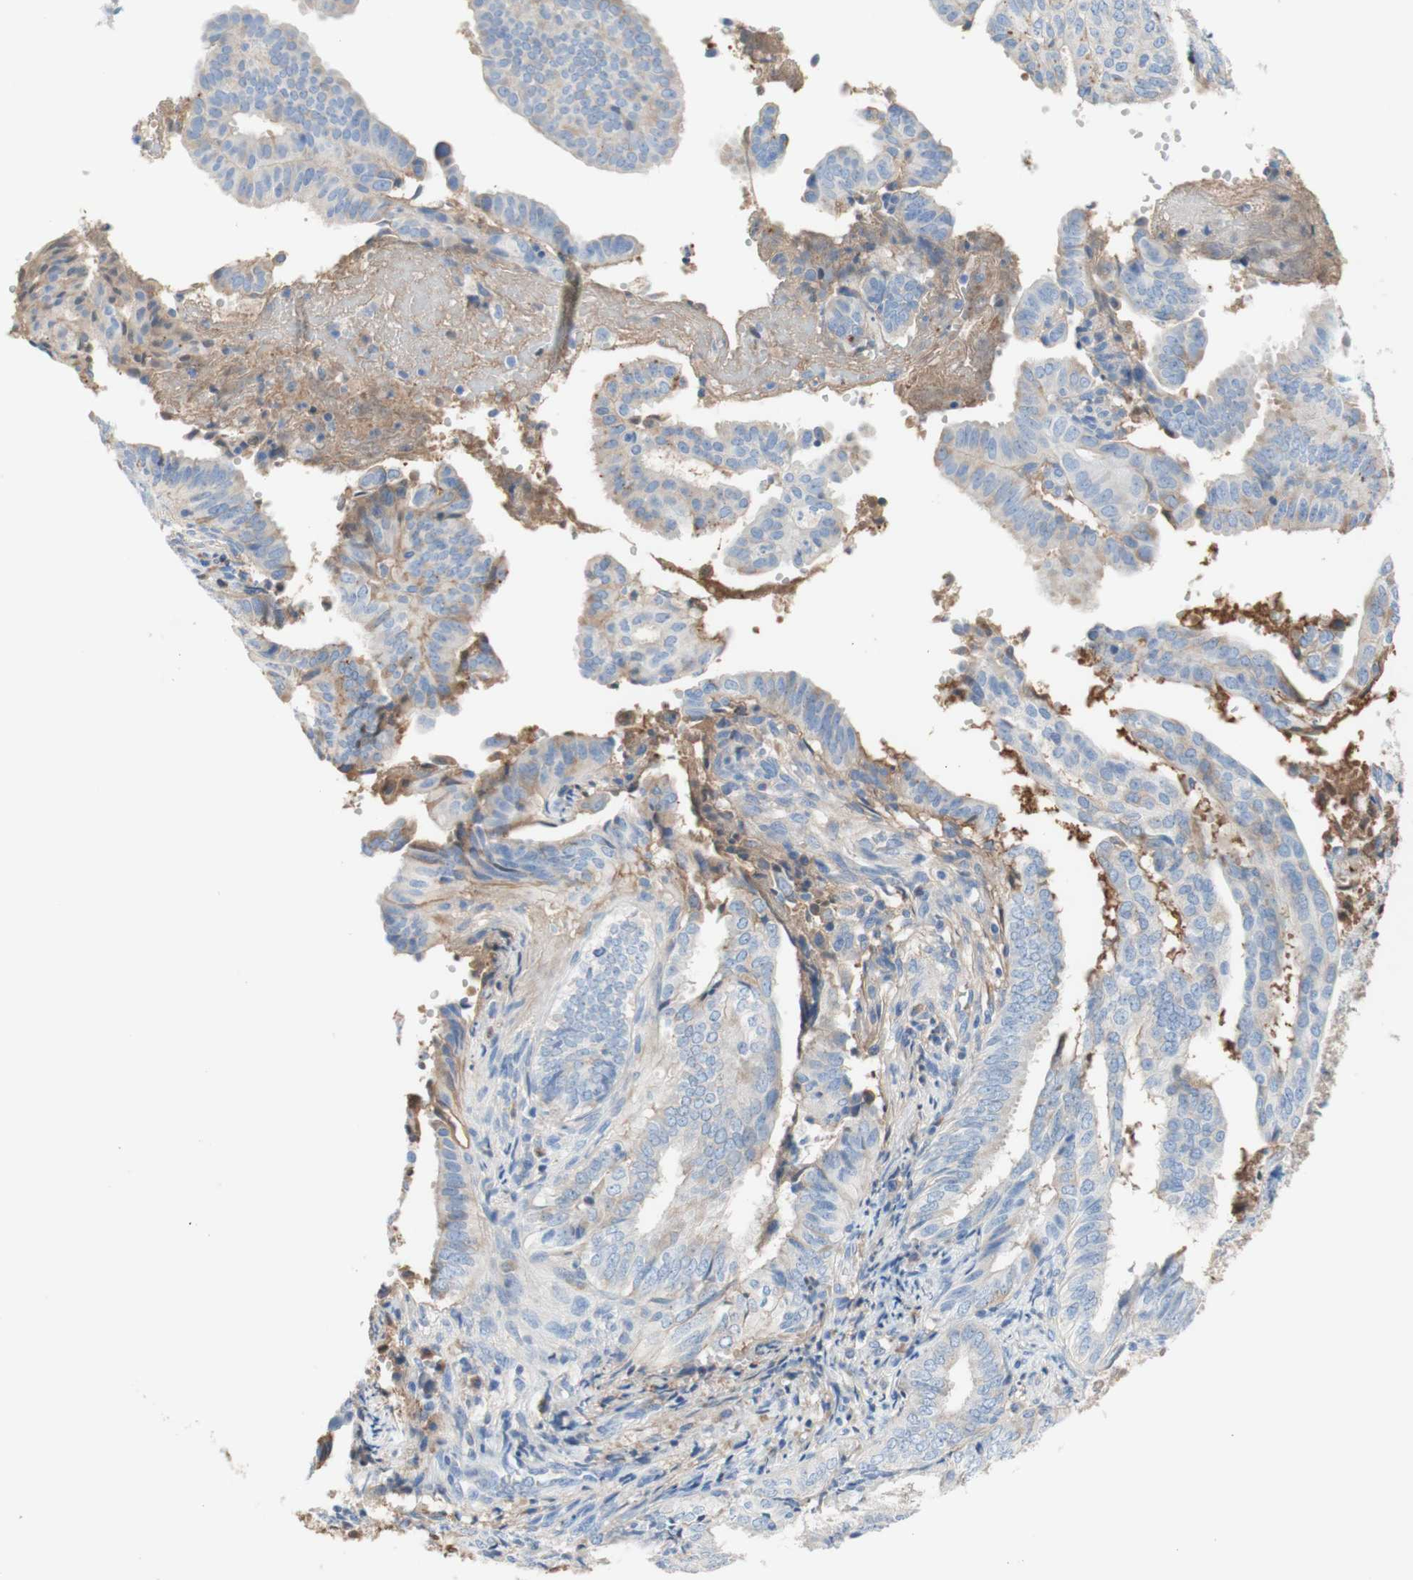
{"staining": {"intensity": "weak", "quantity": "<25%", "location": "cytoplasmic/membranous"}, "tissue": "endometrial cancer", "cell_type": "Tumor cells", "image_type": "cancer", "snomed": [{"axis": "morphology", "description": "Adenocarcinoma, NOS"}, {"axis": "topography", "description": "Endometrium"}], "caption": "This is an immunohistochemistry histopathology image of endometrial cancer (adenocarcinoma). There is no staining in tumor cells.", "gene": "KNG1", "patient": {"sex": "female", "age": 58}}